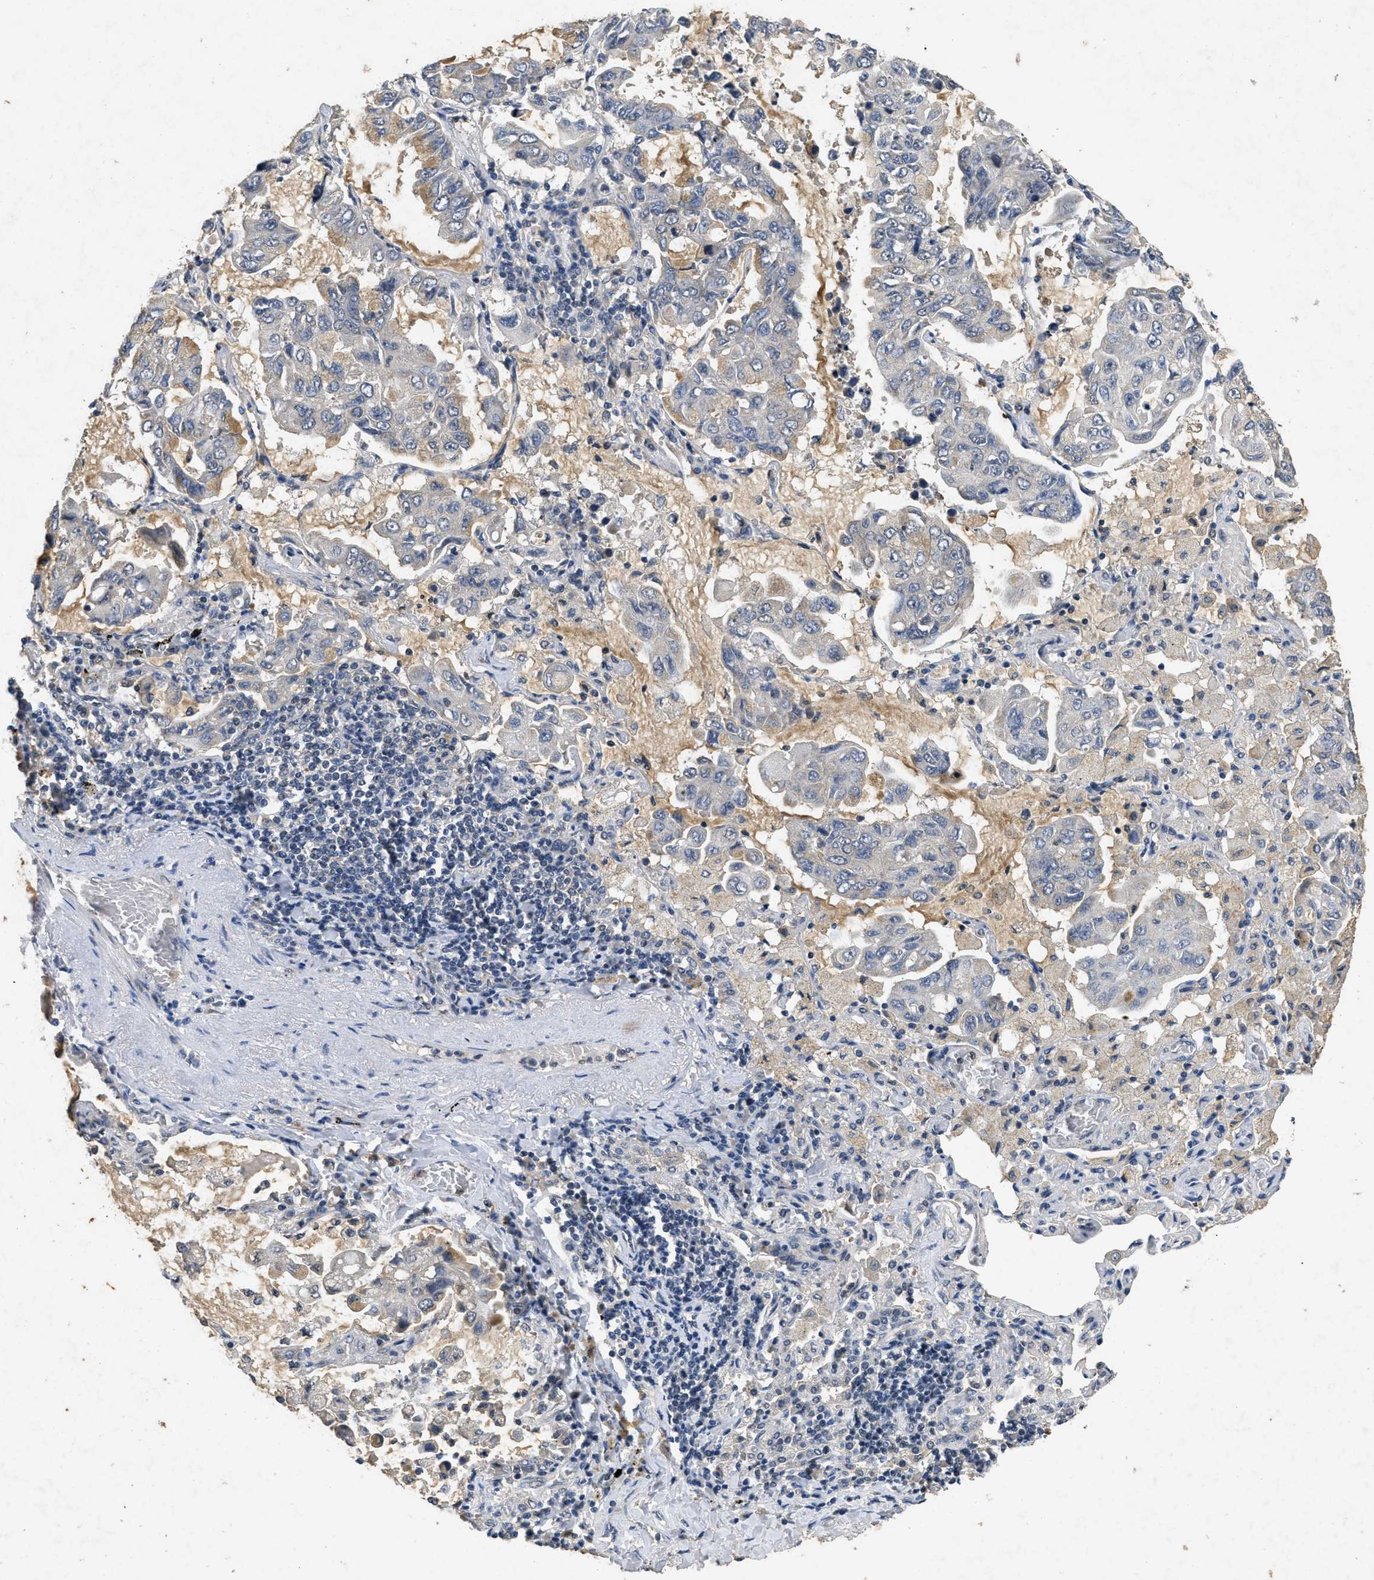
{"staining": {"intensity": "negative", "quantity": "none", "location": "none"}, "tissue": "lung cancer", "cell_type": "Tumor cells", "image_type": "cancer", "snomed": [{"axis": "morphology", "description": "Adenocarcinoma, NOS"}, {"axis": "topography", "description": "Lung"}], "caption": "Immunohistochemical staining of lung adenocarcinoma shows no significant expression in tumor cells.", "gene": "PAPOLG", "patient": {"sex": "male", "age": 64}}